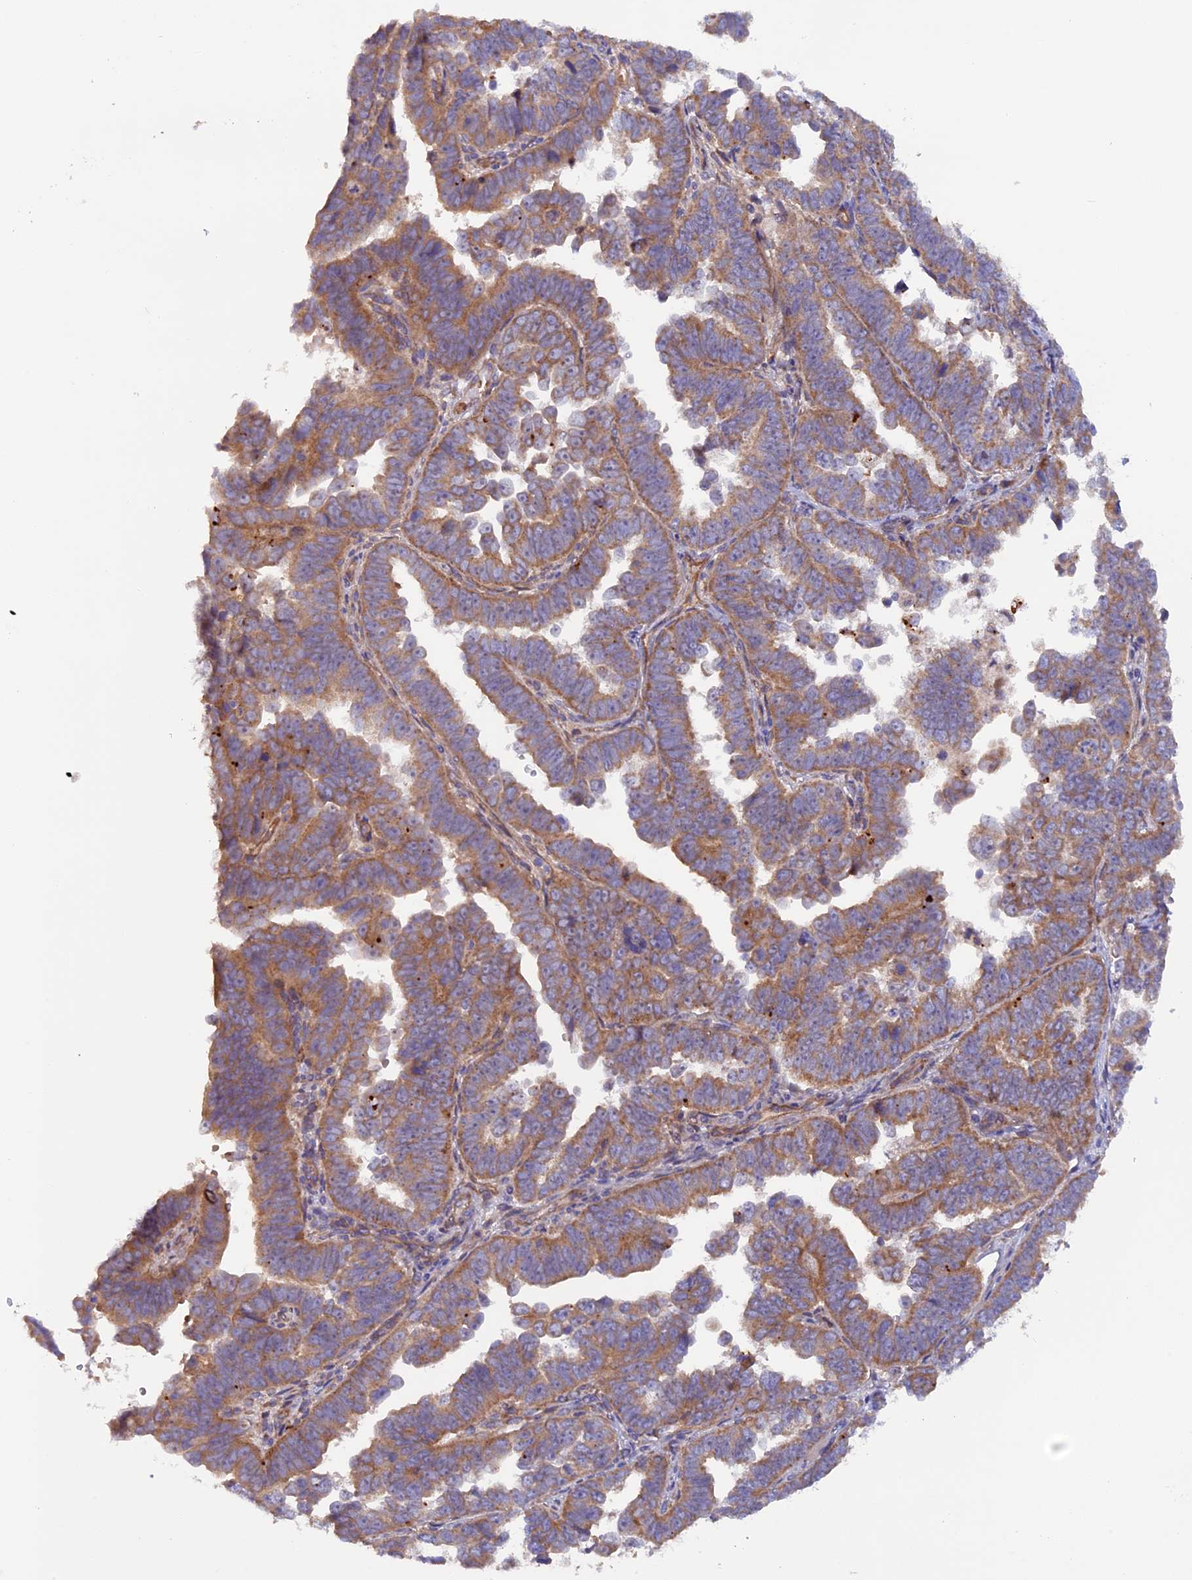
{"staining": {"intensity": "moderate", "quantity": ">75%", "location": "cytoplasmic/membranous"}, "tissue": "endometrial cancer", "cell_type": "Tumor cells", "image_type": "cancer", "snomed": [{"axis": "morphology", "description": "Adenocarcinoma, NOS"}, {"axis": "topography", "description": "Endometrium"}], "caption": "DAB immunohistochemical staining of human adenocarcinoma (endometrial) shows moderate cytoplasmic/membranous protein positivity in approximately >75% of tumor cells.", "gene": "DUS3L", "patient": {"sex": "female", "age": 75}}